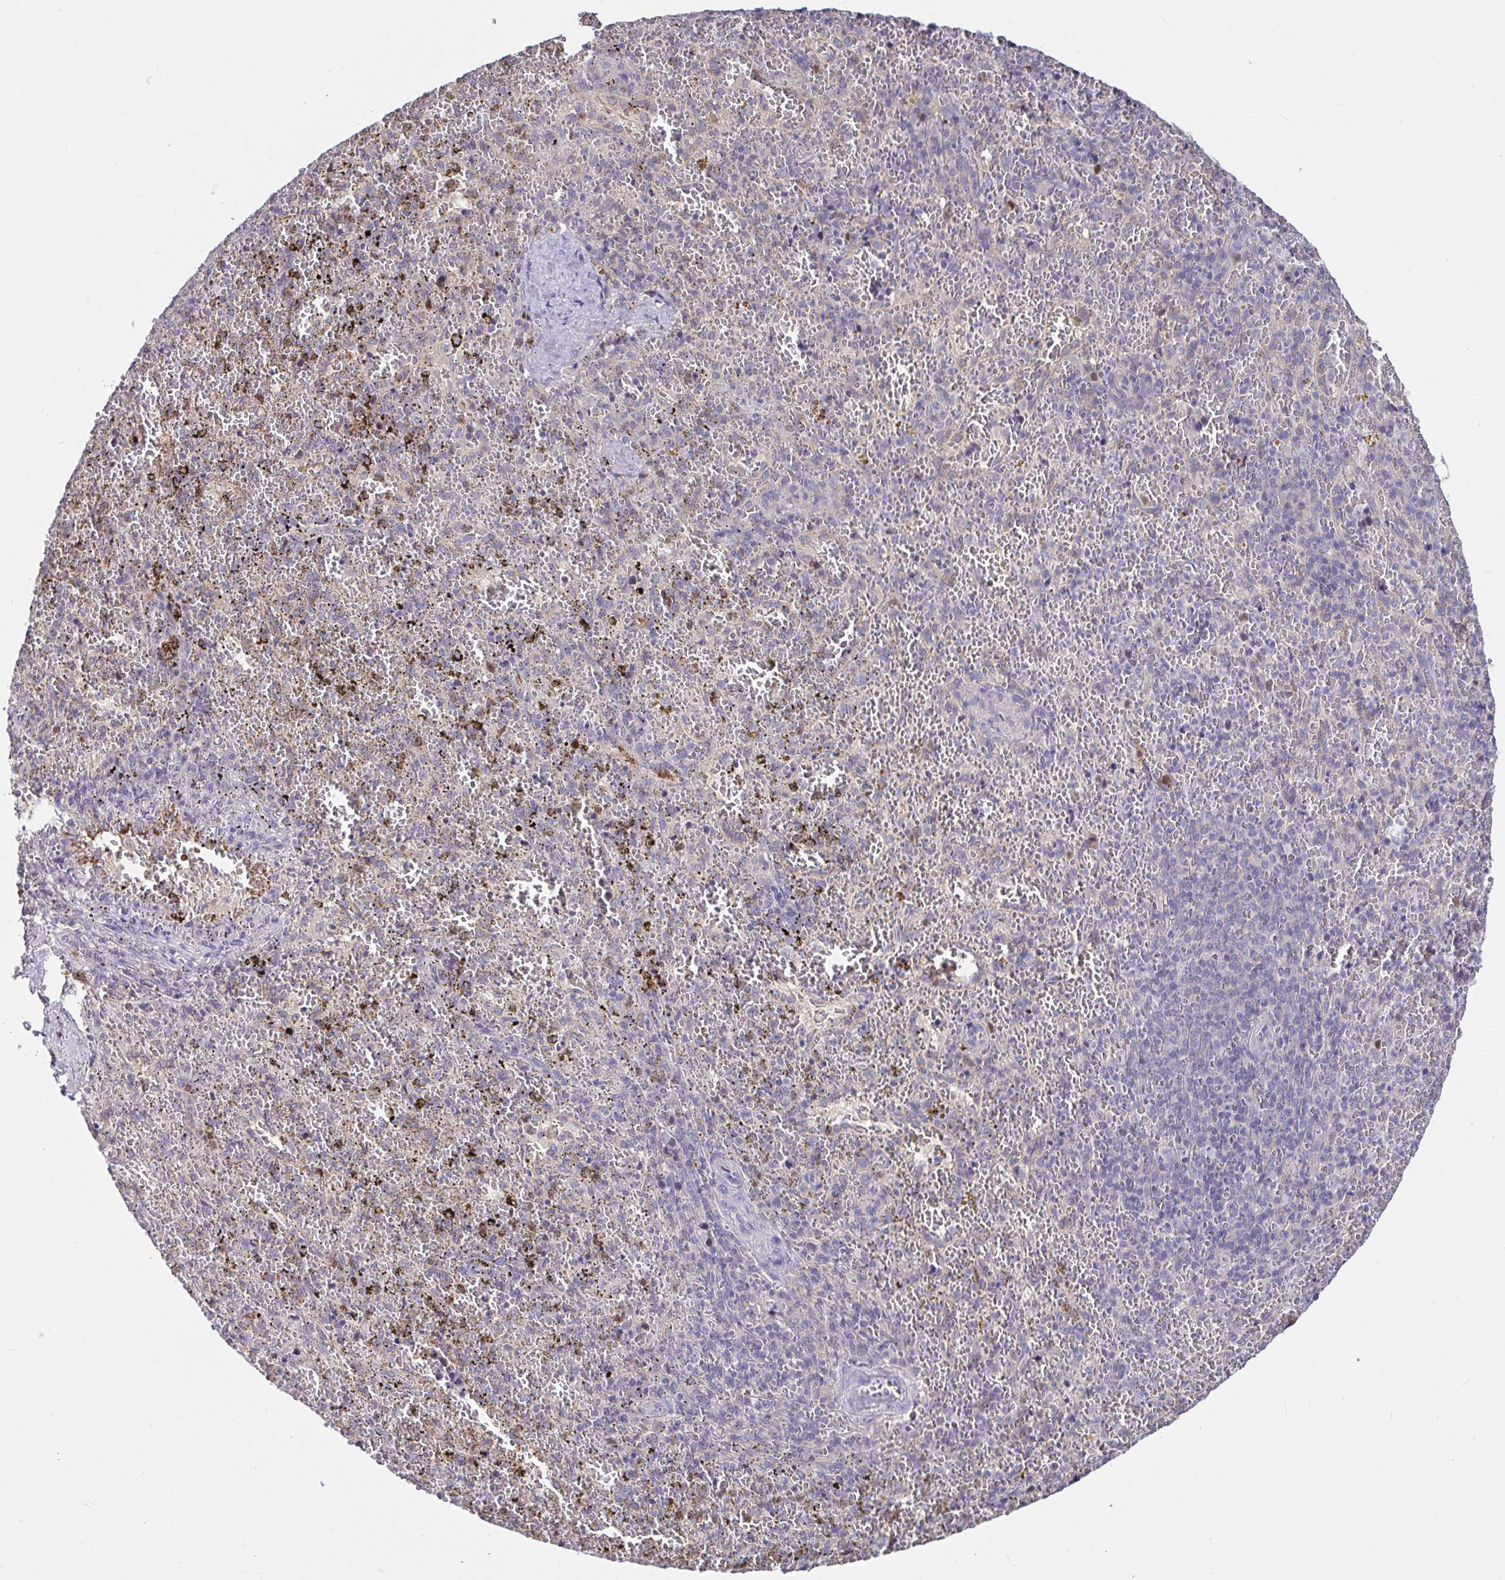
{"staining": {"intensity": "negative", "quantity": "none", "location": "none"}, "tissue": "spleen", "cell_type": "Cells in red pulp", "image_type": "normal", "snomed": [{"axis": "morphology", "description": "Normal tissue, NOS"}, {"axis": "topography", "description": "Spleen"}], "caption": "Immunohistochemistry micrograph of benign spleen: spleen stained with DAB shows no significant protein staining in cells in red pulp.", "gene": "ANLN", "patient": {"sex": "female", "age": 50}}